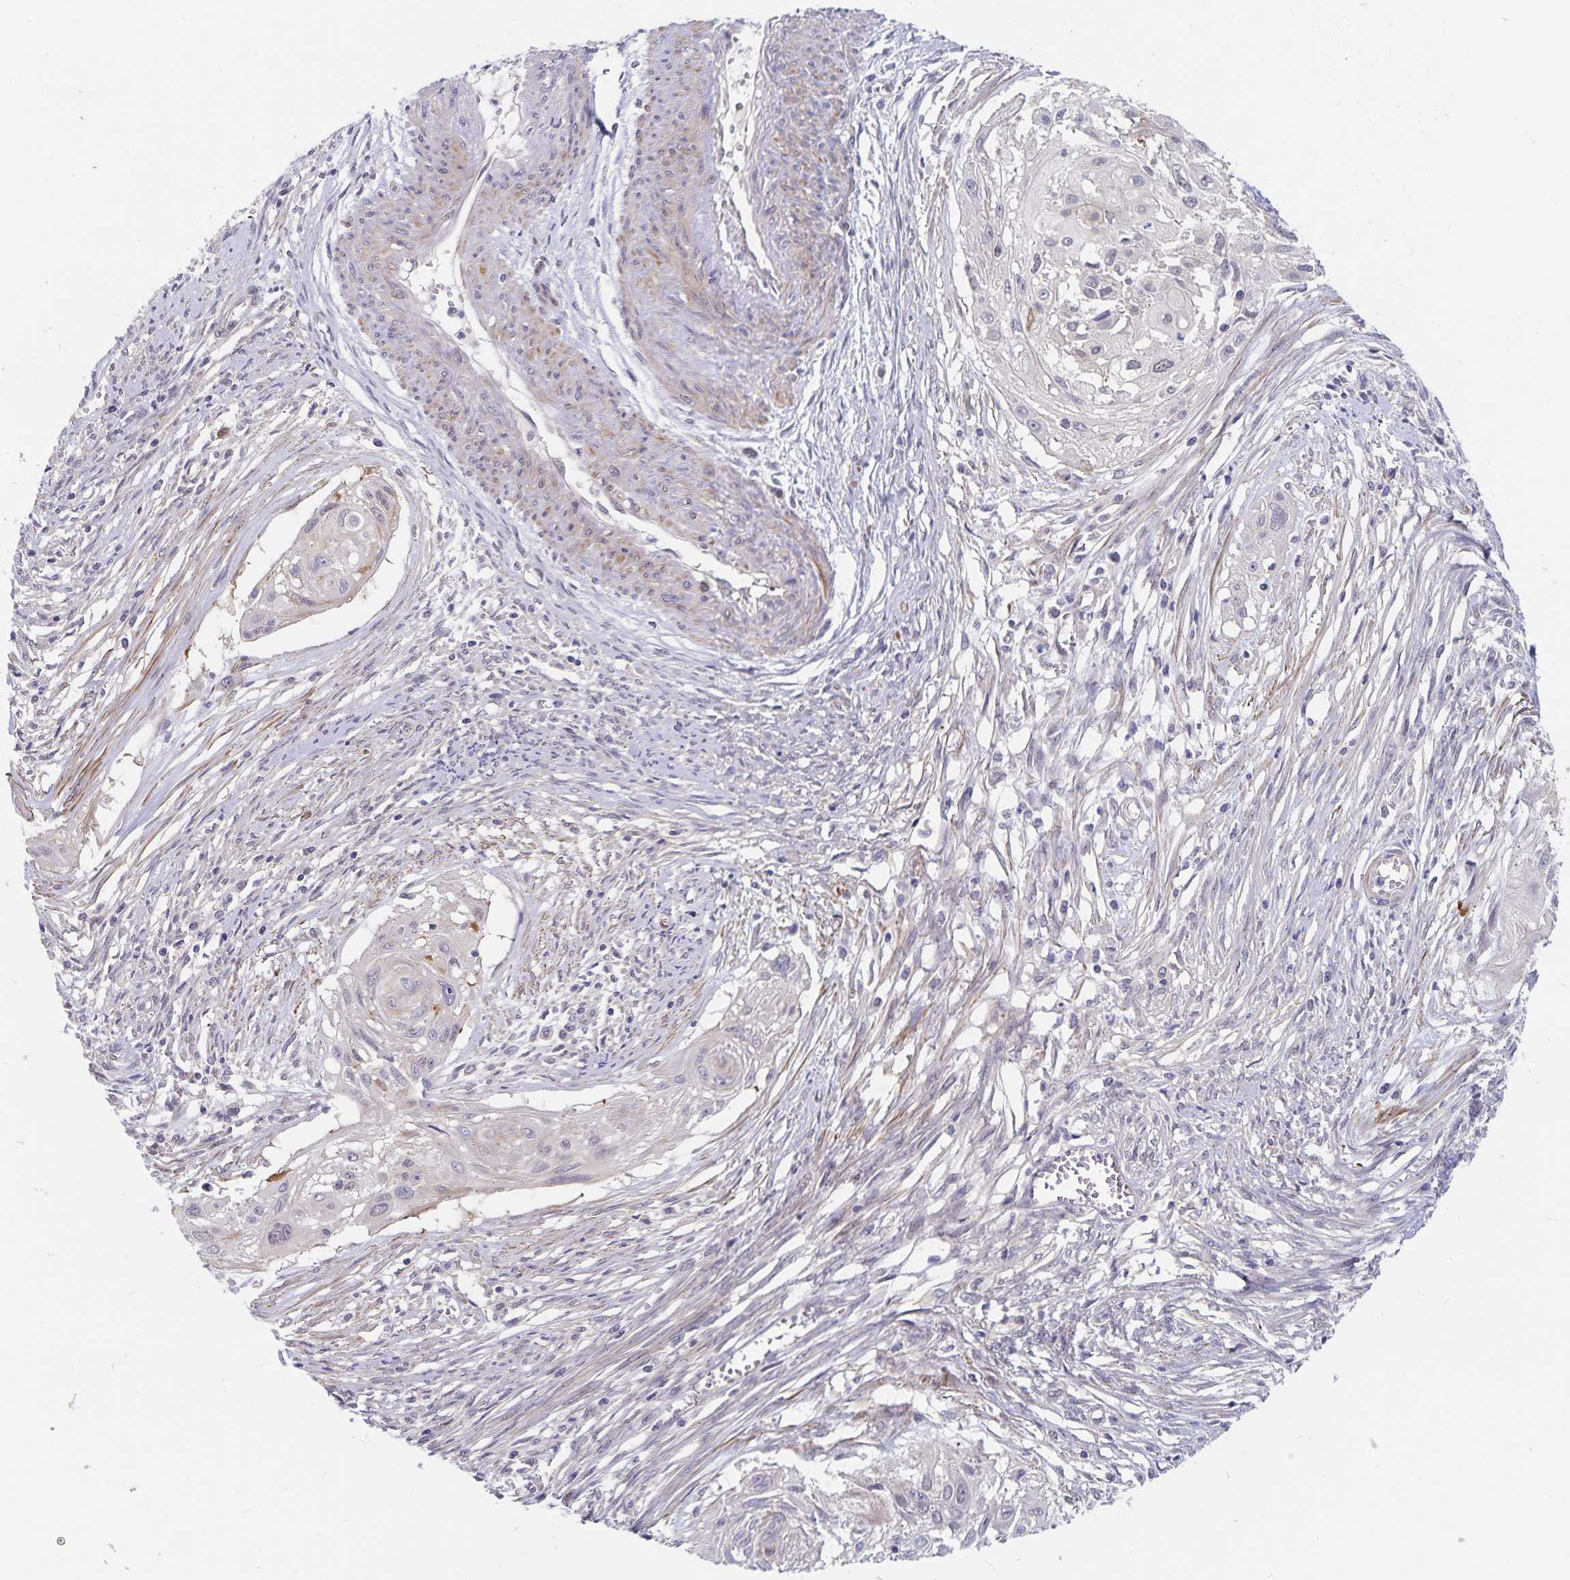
{"staining": {"intensity": "negative", "quantity": "none", "location": "none"}, "tissue": "cervical cancer", "cell_type": "Tumor cells", "image_type": "cancer", "snomed": [{"axis": "morphology", "description": "Squamous cell carcinoma, NOS"}, {"axis": "topography", "description": "Cervix"}], "caption": "Immunohistochemical staining of human cervical cancer (squamous cell carcinoma) demonstrates no significant positivity in tumor cells. (Brightfield microscopy of DAB (3,3'-diaminobenzidine) immunohistochemistry (IHC) at high magnification).", "gene": "BAG6", "patient": {"sex": "female", "age": 49}}